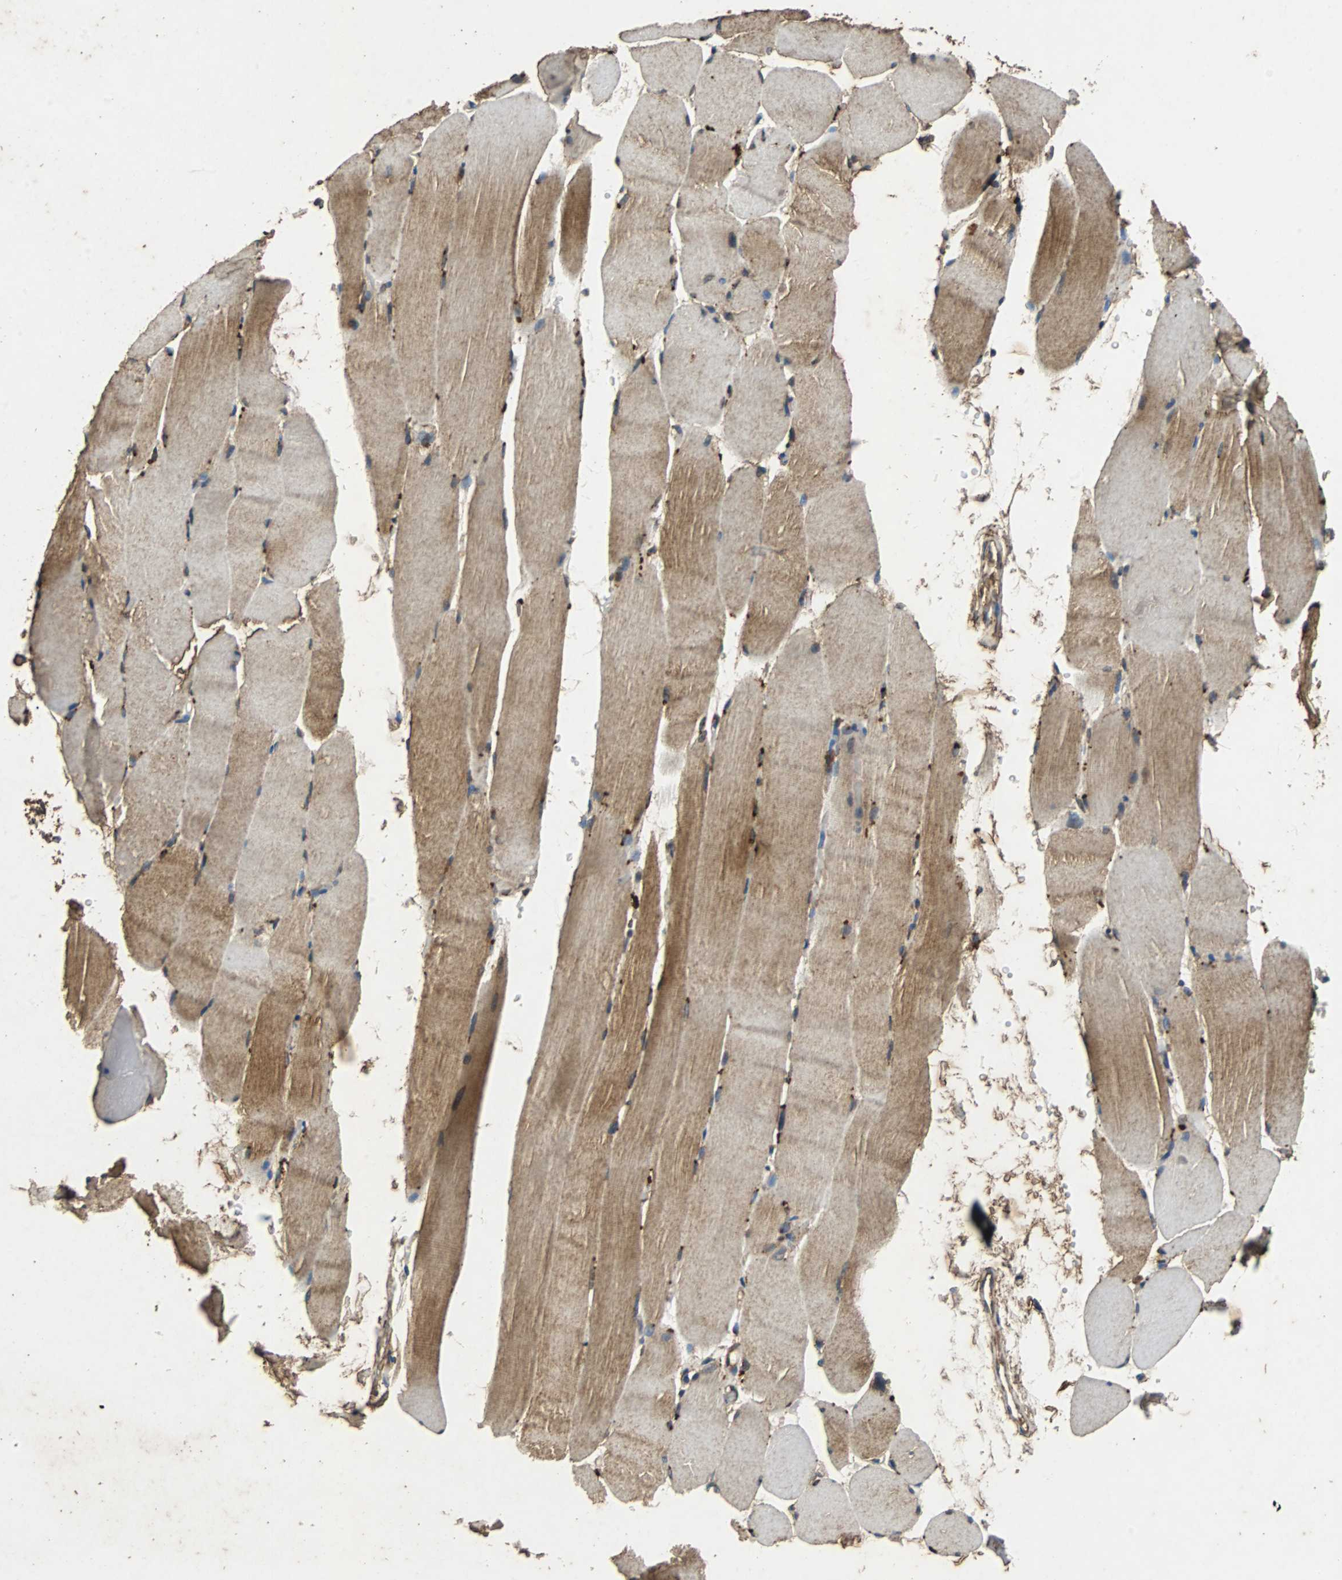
{"staining": {"intensity": "moderate", "quantity": ">75%", "location": "cytoplasmic/membranous"}, "tissue": "skeletal muscle", "cell_type": "Myocytes", "image_type": "normal", "snomed": [{"axis": "morphology", "description": "Normal tissue, NOS"}, {"axis": "topography", "description": "Skeletal muscle"}, {"axis": "topography", "description": "Parathyroid gland"}], "caption": "Immunohistochemical staining of unremarkable skeletal muscle exhibits moderate cytoplasmic/membranous protein staining in about >75% of myocytes.", "gene": "NAA10", "patient": {"sex": "female", "age": 37}}